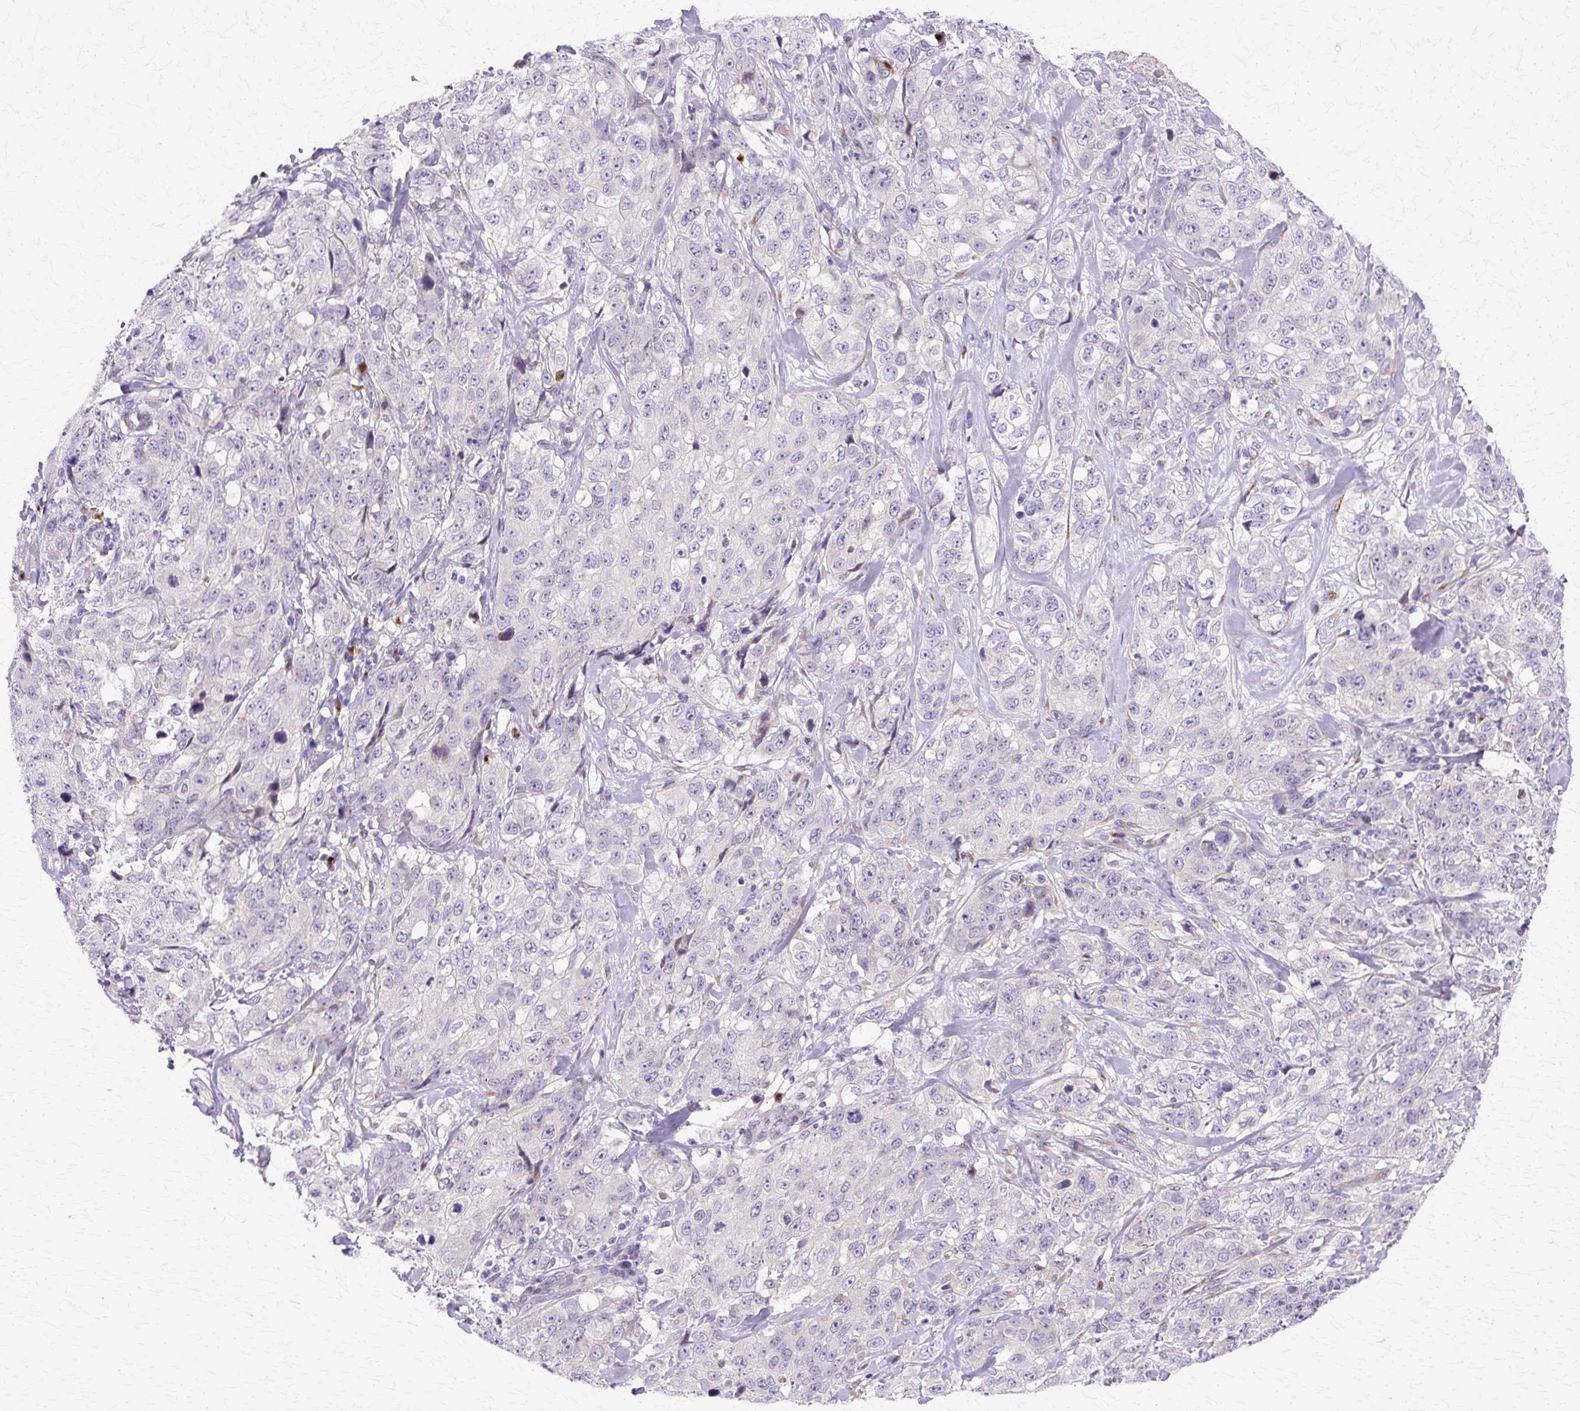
{"staining": {"intensity": "negative", "quantity": "none", "location": "none"}, "tissue": "stomach cancer", "cell_type": "Tumor cells", "image_type": "cancer", "snomed": [{"axis": "morphology", "description": "Adenocarcinoma, NOS"}, {"axis": "topography", "description": "Stomach"}], "caption": "Tumor cells are negative for brown protein staining in stomach cancer.", "gene": "TBC1D3G", "patient": {"sex": "male", "age": 48}}